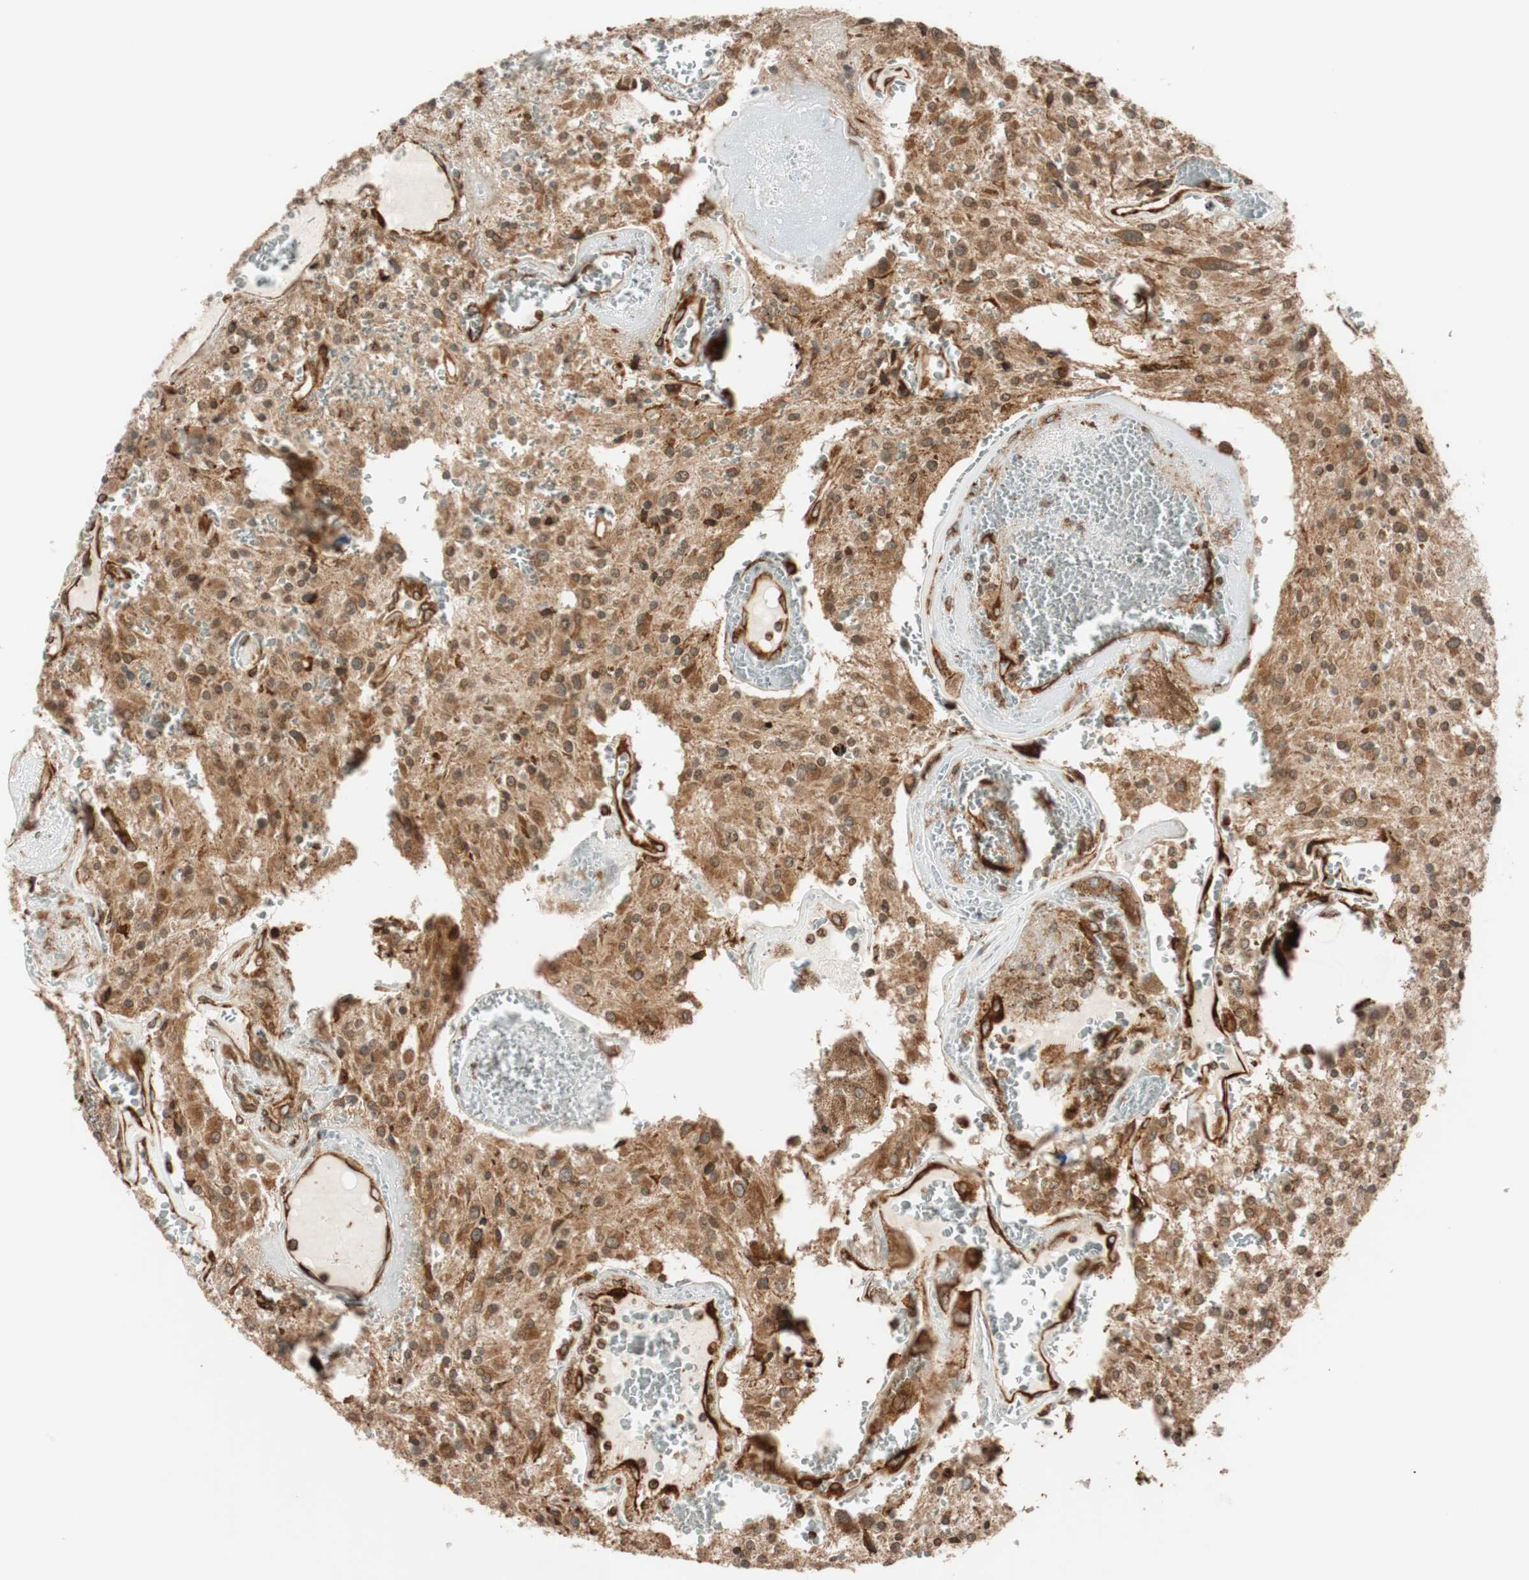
{"staining": {"intensity": "moderate", "quantity": "<25%", "location": "cytoplasmic/membranous"}, "tissue": "glioma", "cell_type": "Tumor cells", "image_type": "cancer", "snomed": [{"axis": "morphology", "description": "Glioma, malignant, Low grade"}, {"axis": "topography", "description": "Brain"}], "caption": "Tumor cells demonstrate low levels of moderate cytoplasmic/membranous positivity in approximately <25% of cells in human malignant glioma (low-grade). The staining was performed using DAB, with brown indicating positive protein expression. Nuclei are stained blue with hematoxylin.", "gene": "PRKCSH", "patient": {"sex": "male", "age": 58}}